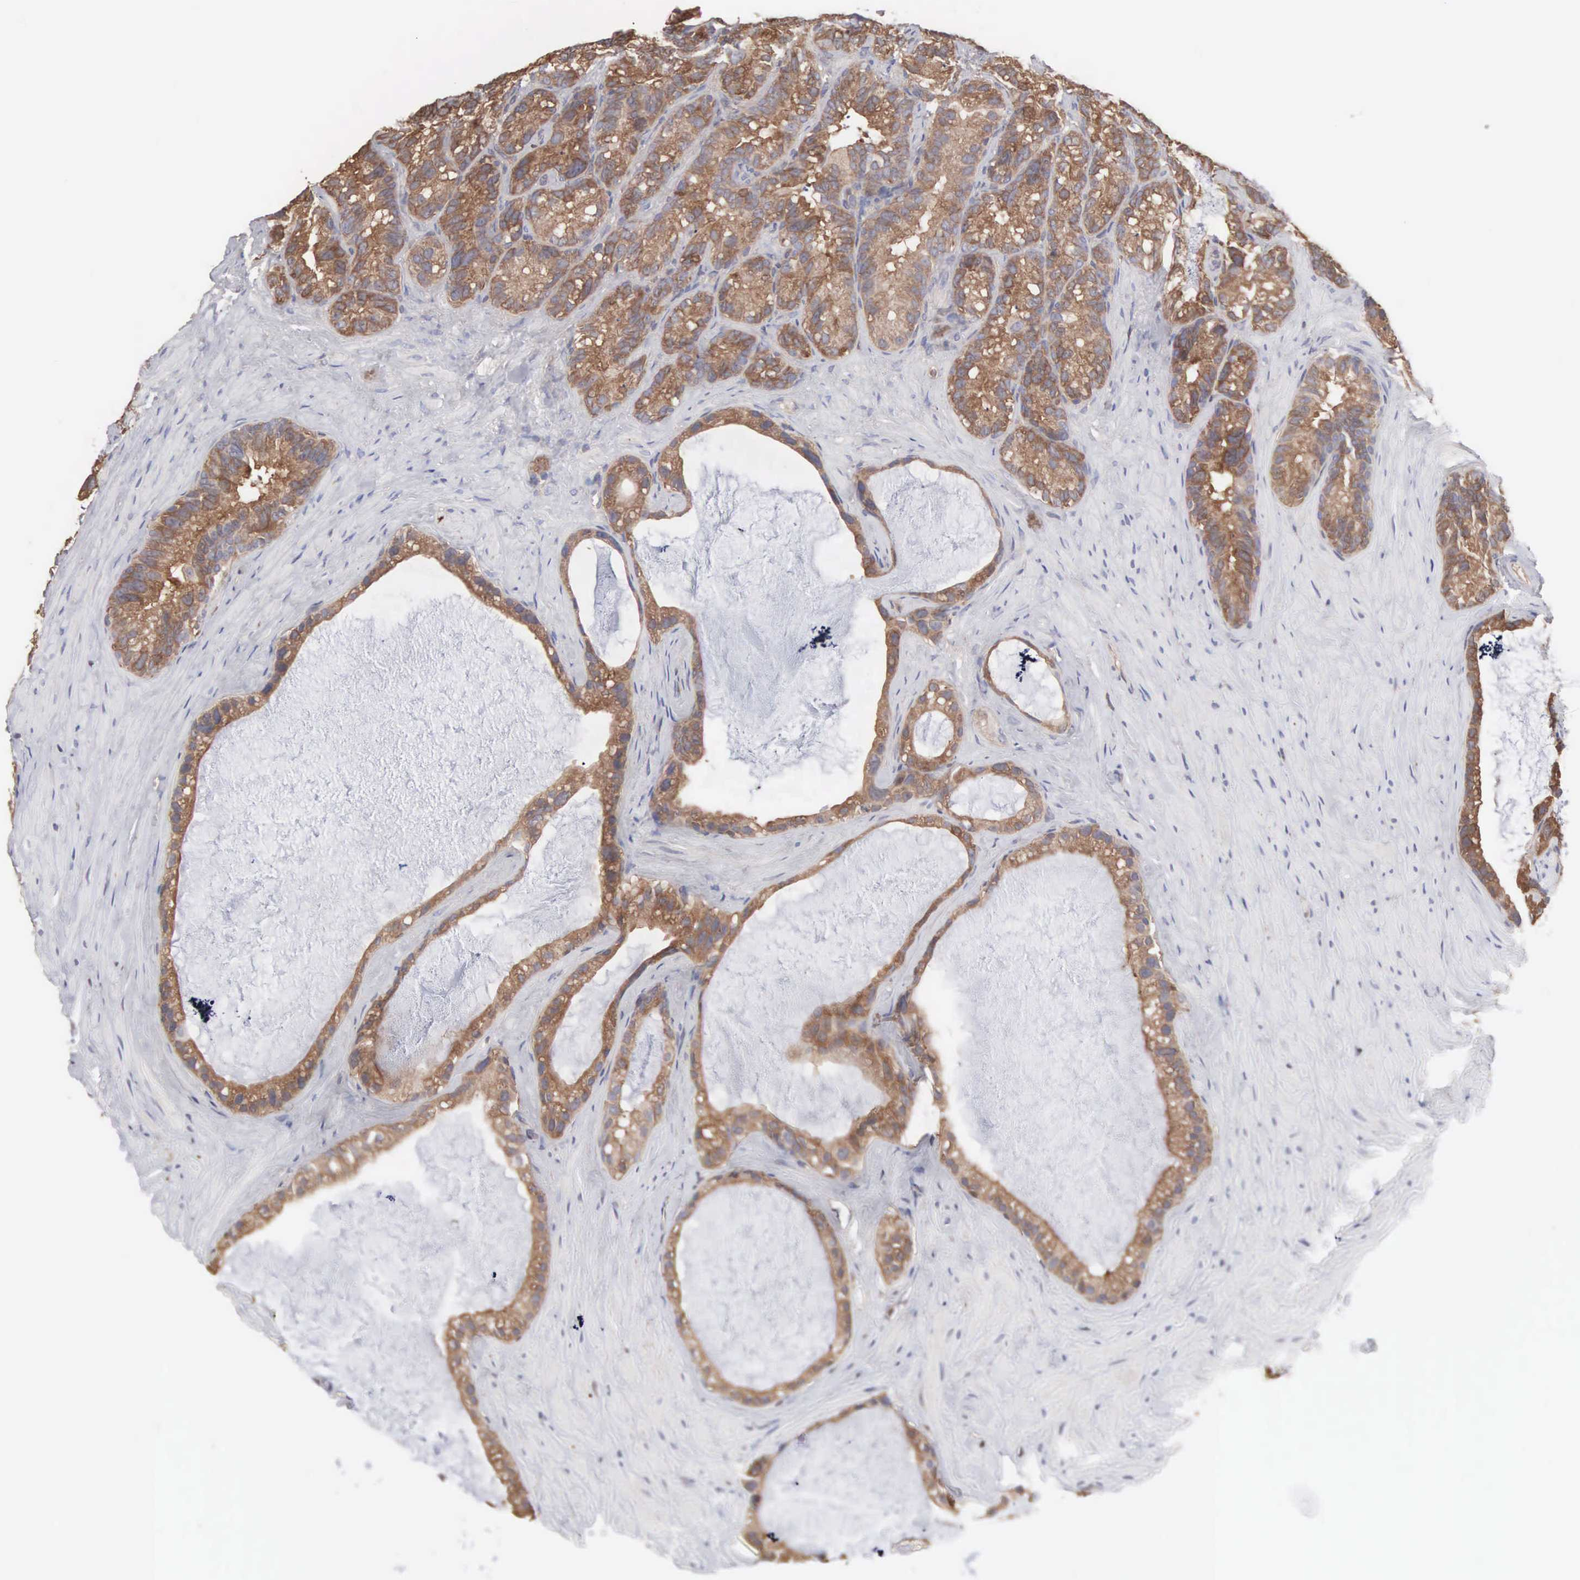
{"staining": {"intensity": "strong", "quantity": ">75%", "location": "cytoplasmic/membranous"}, "tissue": "seminal vesicle", "cell_type": "Glandular cells", "image_type": "normal", "snomed": [{"axis": "morphology", "description": "Normal tissue, NOS"}, {"axis": "topography", "description": "Seminal veicle"}], "caption": "The image exhibits staining of unremarkable seminal vesicle, revealing strong cytoplasmic/membranous protein expression (brown color) within glandular cells. The staining was performed using DAB (3,3'-diaminobenzidine) to visualize the protein expression in brown, while the nuclei were stained in blue with hematoxylin (Magnification: 20x).", "gene": "MTHFD1", "patient": {"sex": "male", "age": 63}}